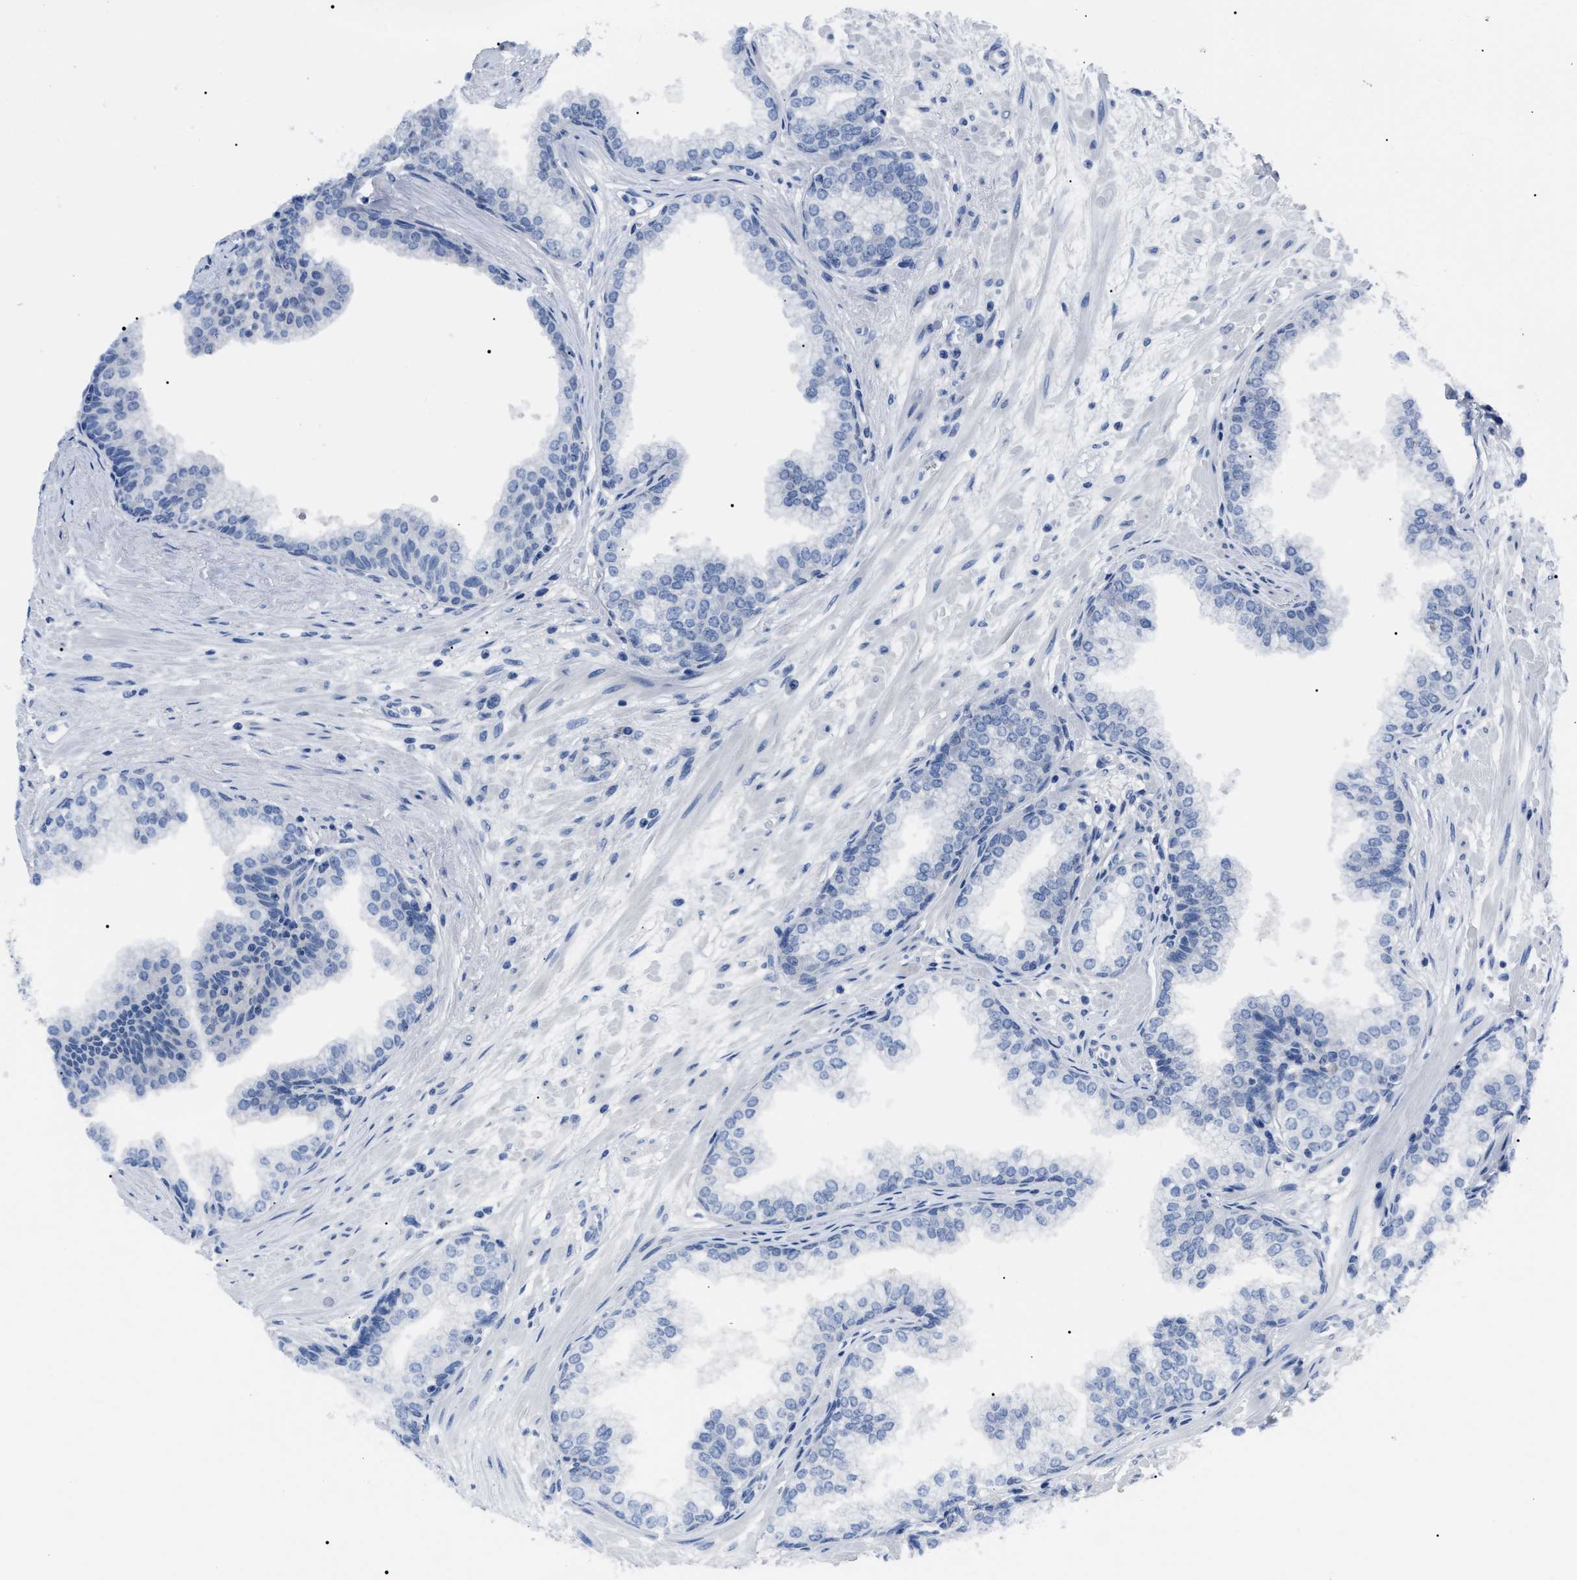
{"staining": {"intensity": "negative", "quantity": "none", "location": "none"}, "tissue": "prostate", "cell_type": "Glandular cells", "image_type": "normal", "snomed": [{"axis": "morphology", "description": "Normal tissue, NOS"}, {"axis": "morphology", "description": "Urothelial carcinoma, Low grade"}, {"axis": "topography", "description": "Urinary bladder"}, {"axis": "topography", "description": "Prostate"}], "caption": "High power microscopy histopathology image of an IHC image of unremarkable prostate, revealing no significant positivity in glandular cells. The staining was performed using DAB to visualize the protein expression in brown, while the nuclei were stained in blue with hematoxylin (Magnification: 20x).", "gene": "LRWD1", "patient": {"sex": "male", "age": 60}}